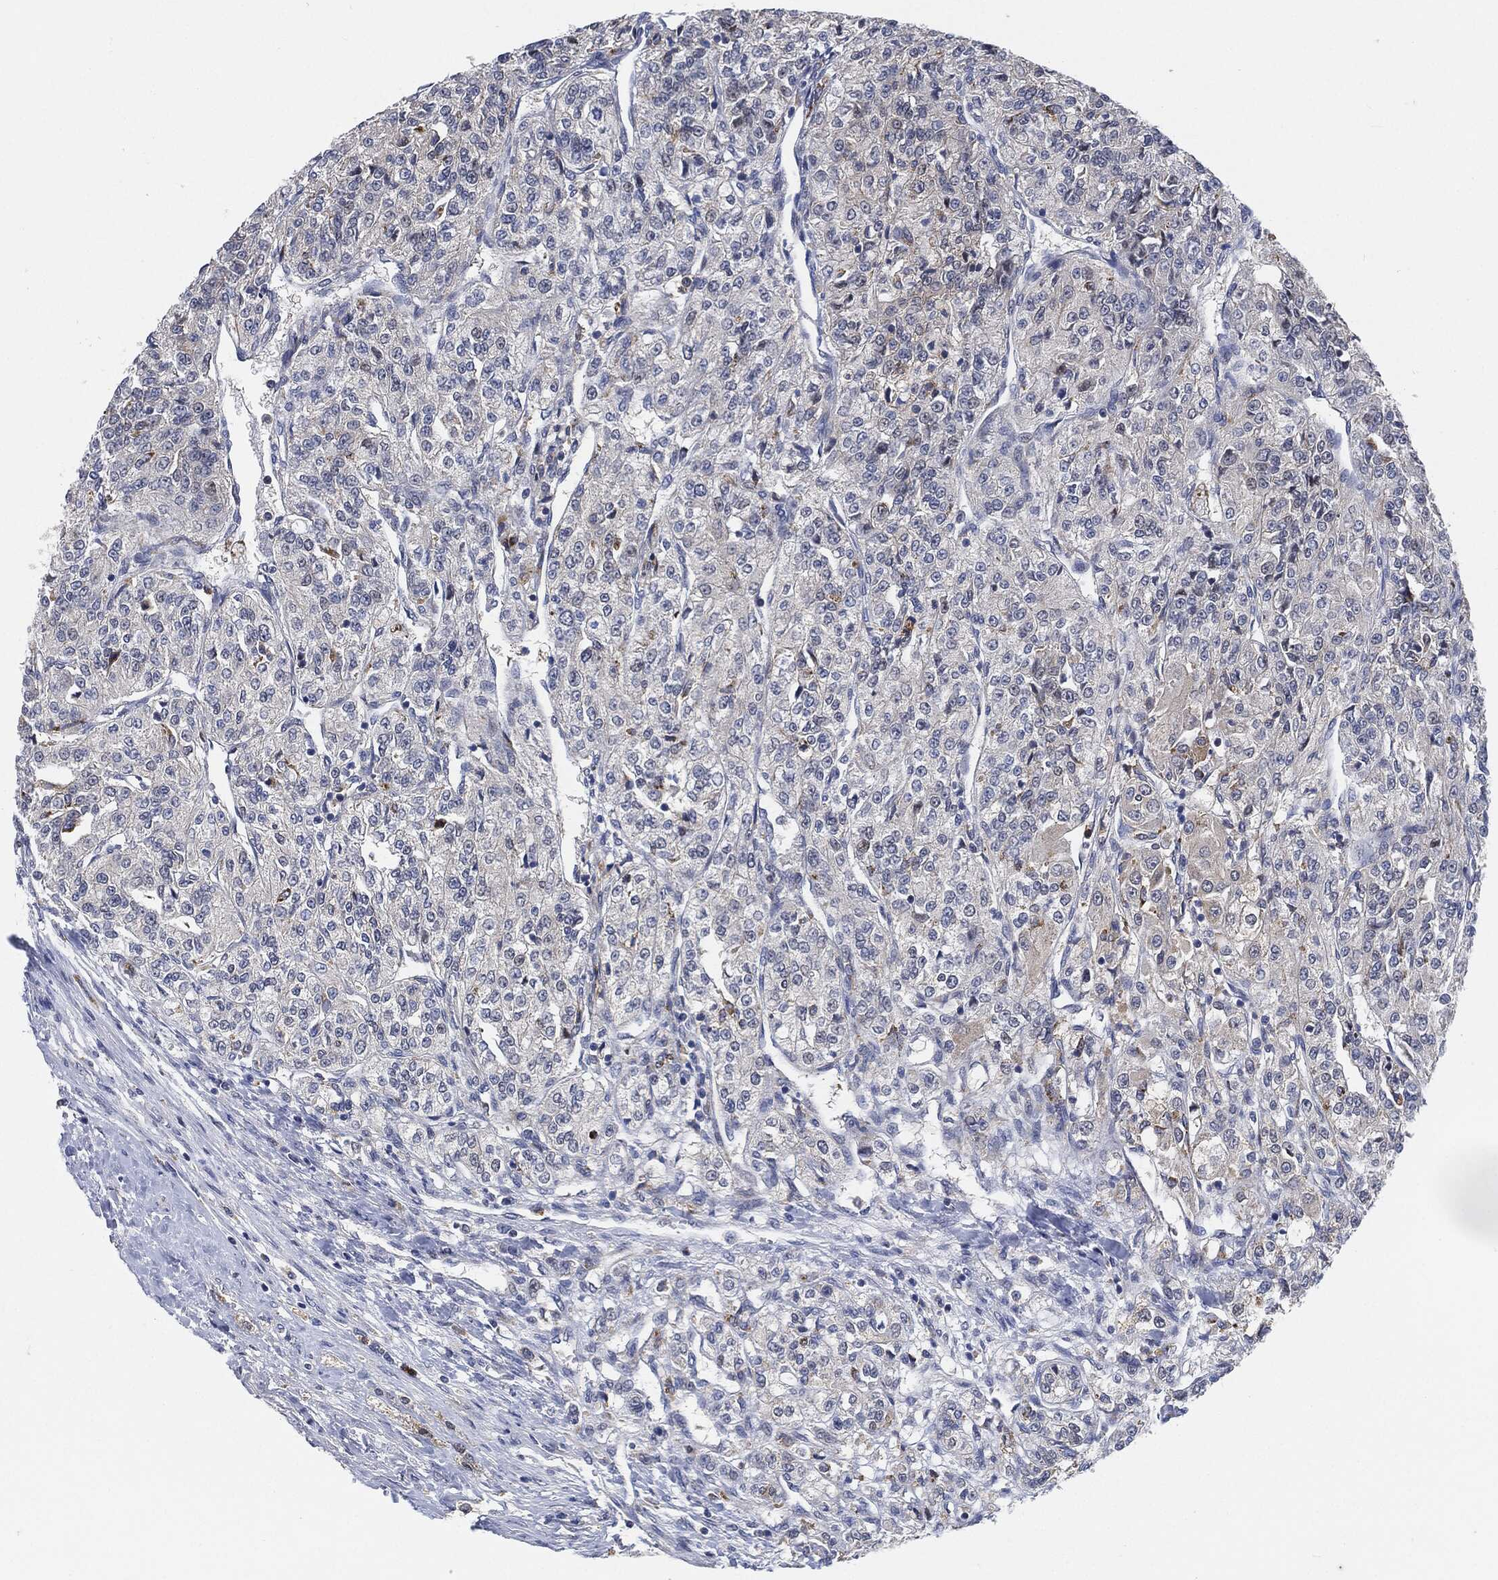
{"staining": {"intensity": "negative", "quantity": "none", "location": "none"}, "tissue": "renal cancer", "cell_type": "Tumor cells", "image_type": "cancer", "snomed": [{"axis": "morphology", "description": "Adenocarcinoma, NOS"}, {"axis": "topography", "description": "Kidney"}], "caption": "IHC of human renal adenocarcinoma reveals no positivity in tumor cells. (DAB (3,3'-diaminobenzidine) immunohistochemistry (IHC), high magnification).", "gene": "VSIG4", "patient": {"sex": "female", "age": 63}}